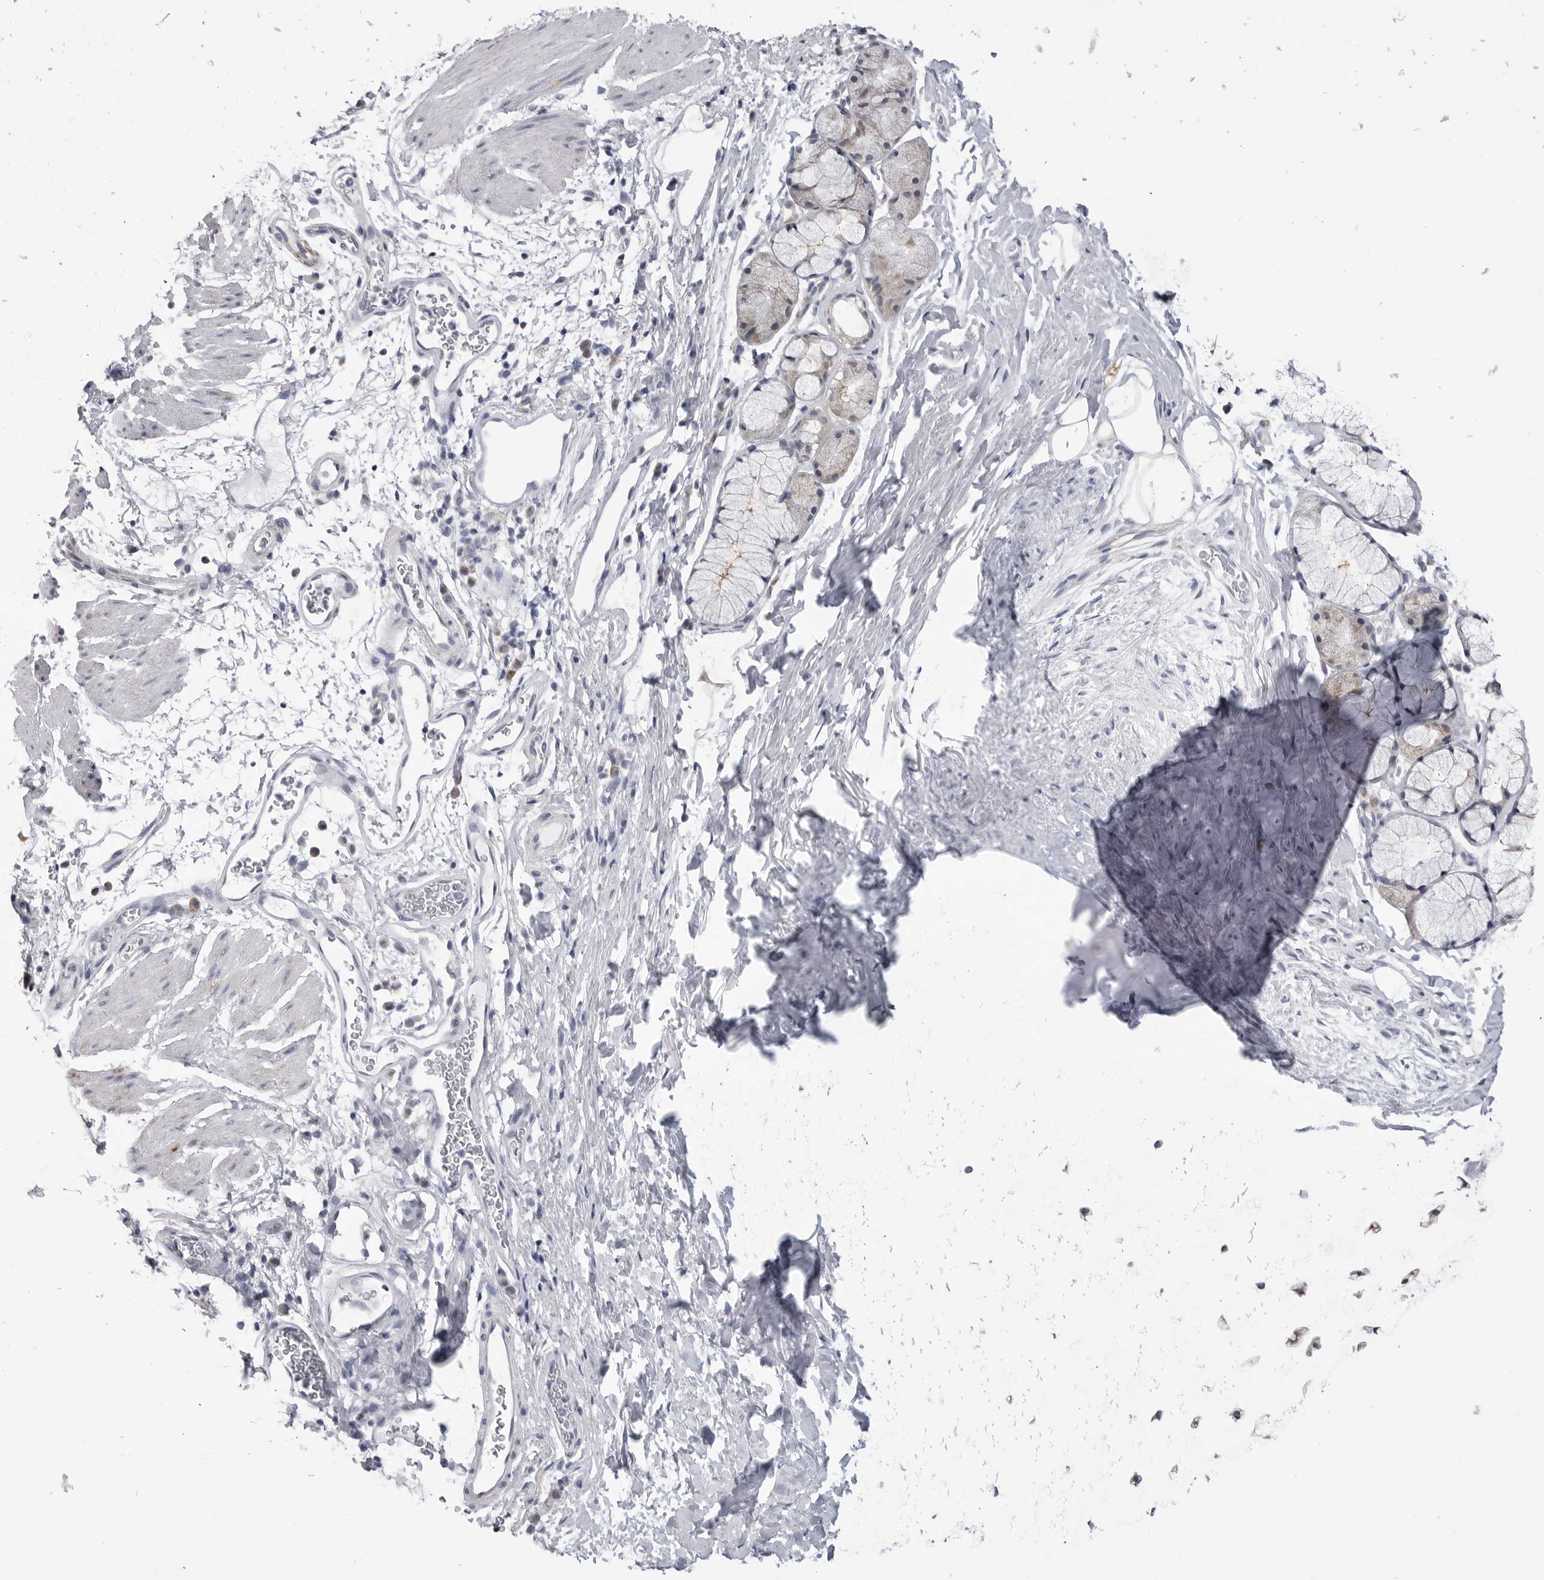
{"staining": {"intensity": "negative", "quantity": "none", "location": "none"}, "tissue": "bronchus", "cell_type": "Respiratory epithelial cells", "image_type": "normal", "snomed": [{"axis": "morphology", "description": "Normal tissue, NOS"}, {"axis": "topography", "description": "Cartilage tissue"}, {"axis": "topography", "description": "Bronchus"}], "caption": "The immunohistochemistry (IHC) micrograph has no significant positivity in respiratory epithelial cells of bronchus.", "gene": "FH", "patient": {"sex": "female", "age": 53}}